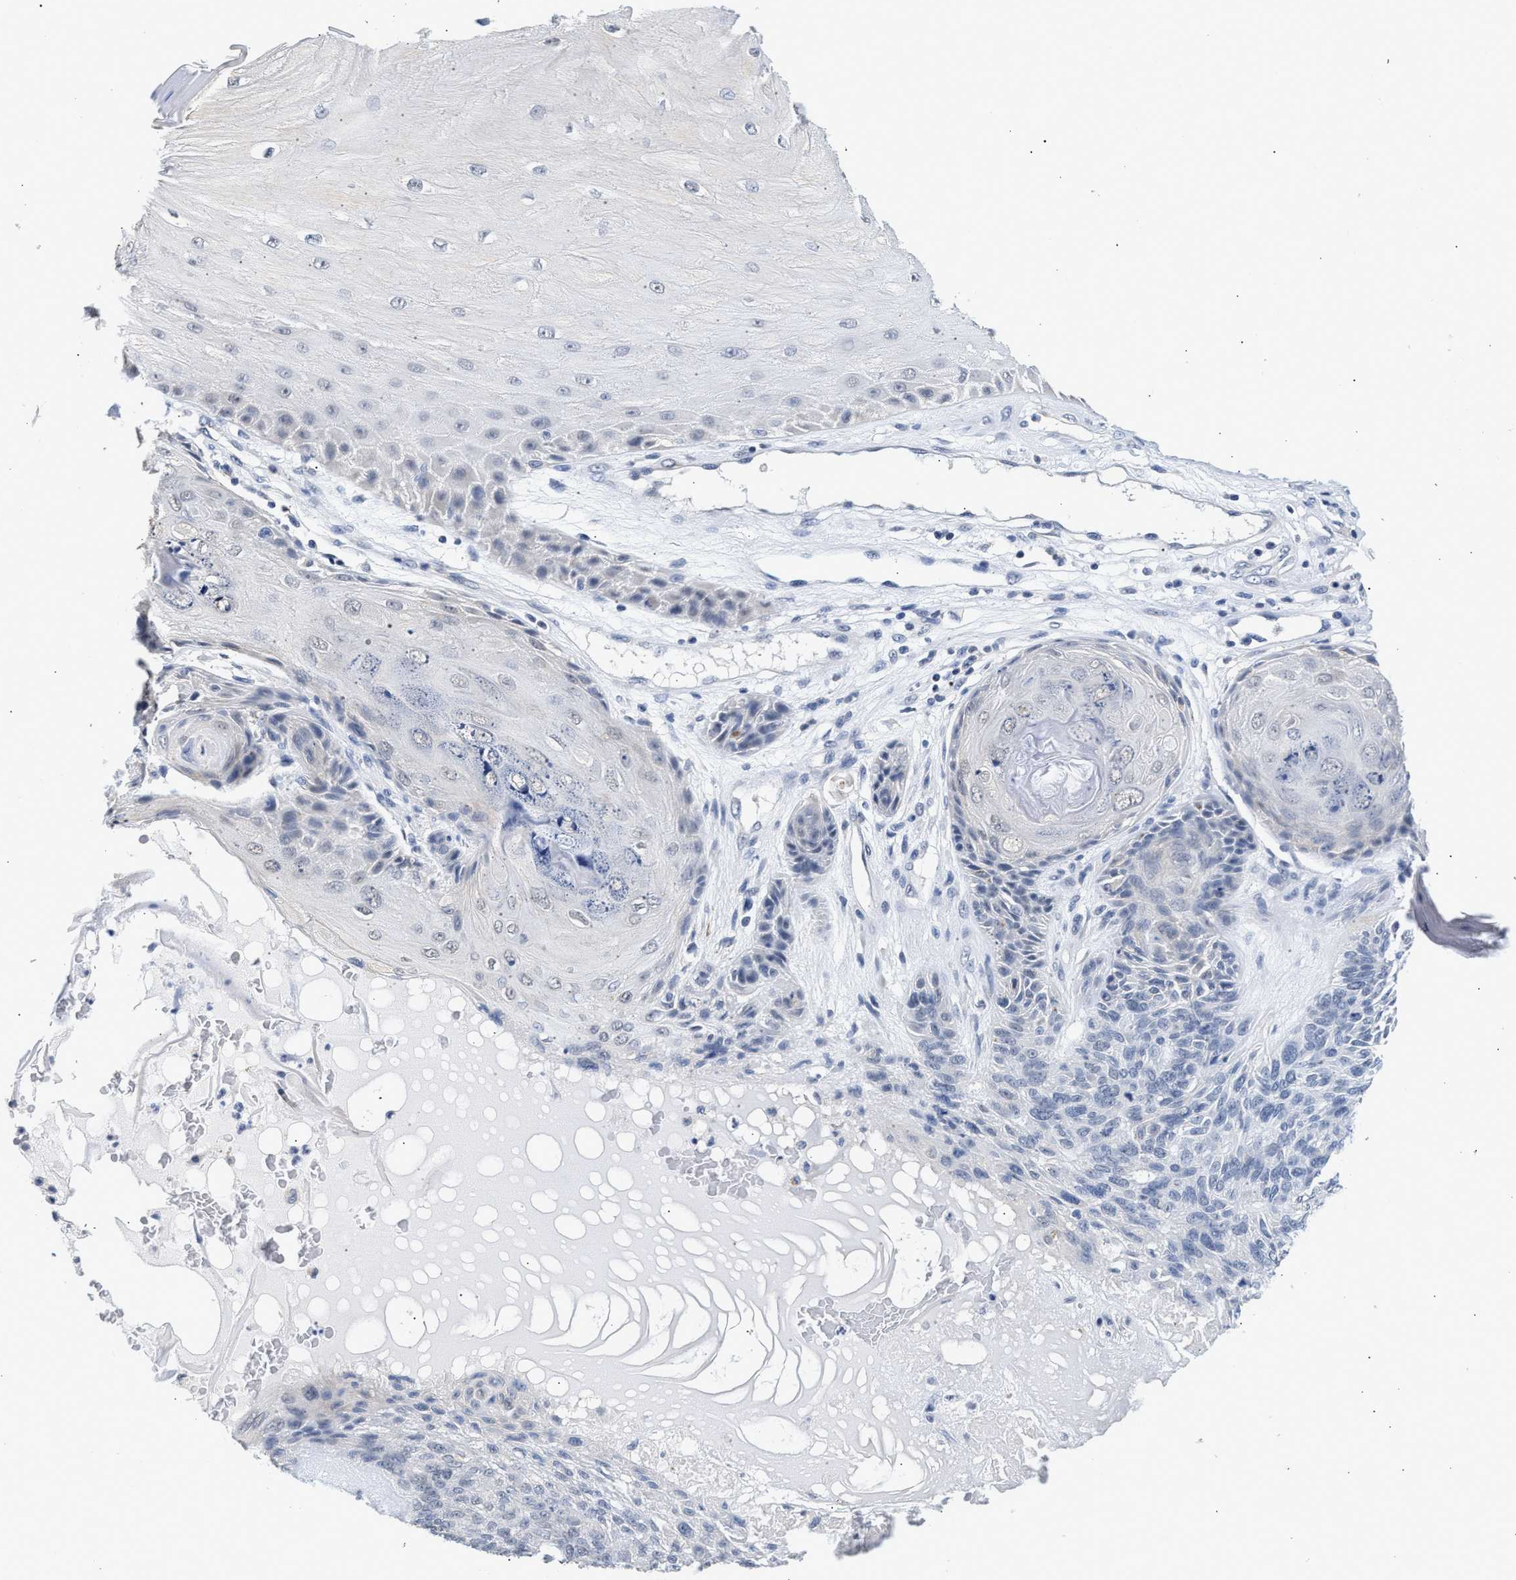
{"staining": {"intensity": "negative", "quantity": "none", "location": "none"}, "tissue": "skin cancer", "cell_type": "Tumor cells", "image_type": "cancer", "snomed": [{"axis": "morphology", "description": "Basal cell carcinoma"}, {"axis": "topography", "description": "Skin"}], "caption": "Tumor cells show no significant protein positivity in skin cancer (basal cell carcinoma).", "gene": "PPM1L", "patient": {"sex": "male", "age": 55}}